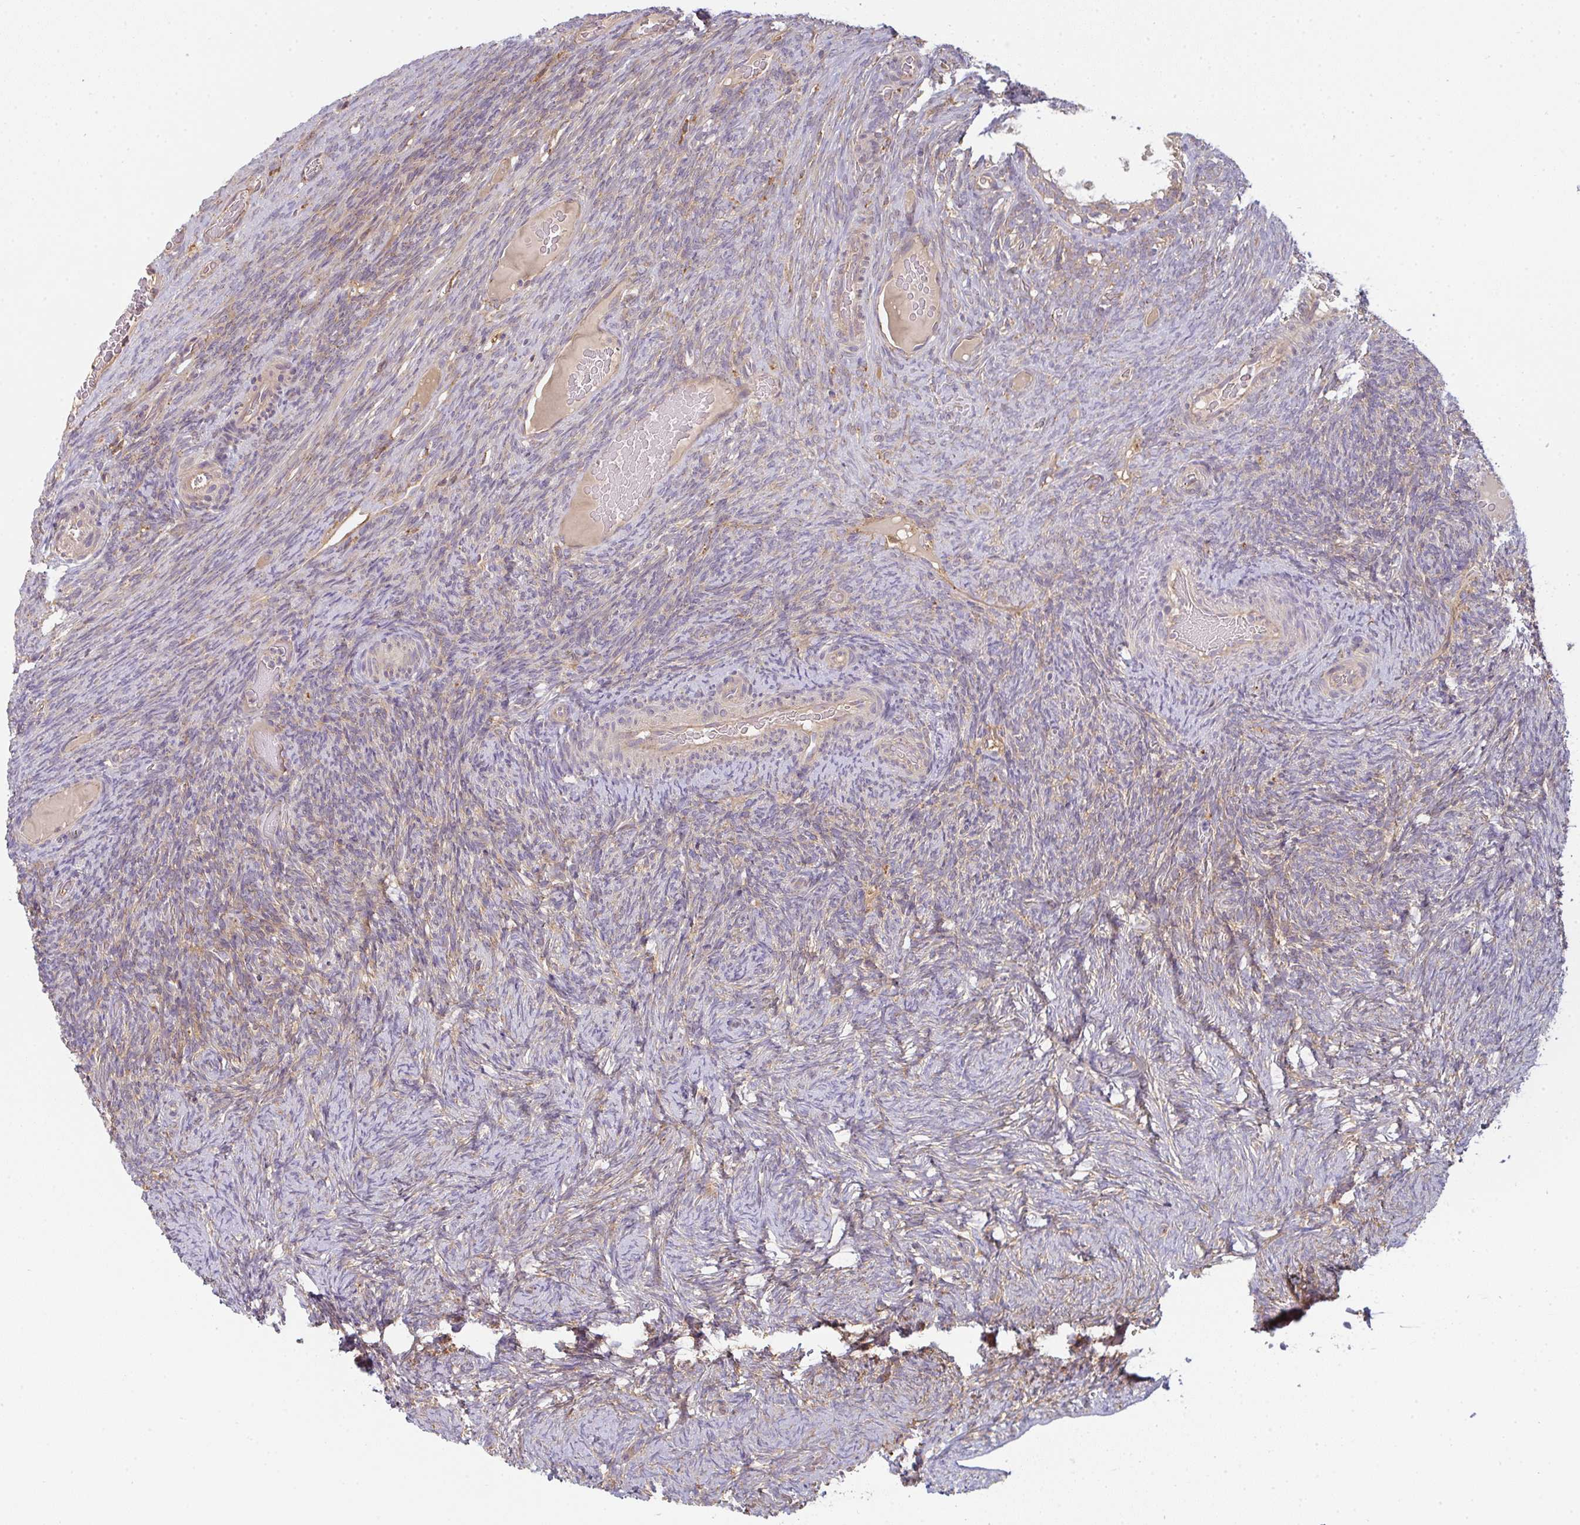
{"staining": {"intensity": "moderate", "quantity": "25%-75%", "location": "cytoplasmic/membranous"}, "tissue": "ovary", "cell_type": "Ovarian stroma cells", "image_type": "normal", "snomed": [{"axis": "morphology", "description": "Normal tissue, NOS"}, {"axis": "topography", "description": "Ovary"}], "caption": "Immunohistochemistry (DAB) staining of unremarkable human ovary demonstrates moderate cytoplasmic/membranous protein positivity in about 25%-75% of ovarian stroma cells. The protein is stained brown, and the nuclei are stained in blue (DAB IHC with brightfield microscopy, high magnification).", "gene": "SNX5", "patient": {"sex": "female", "age": 34}}